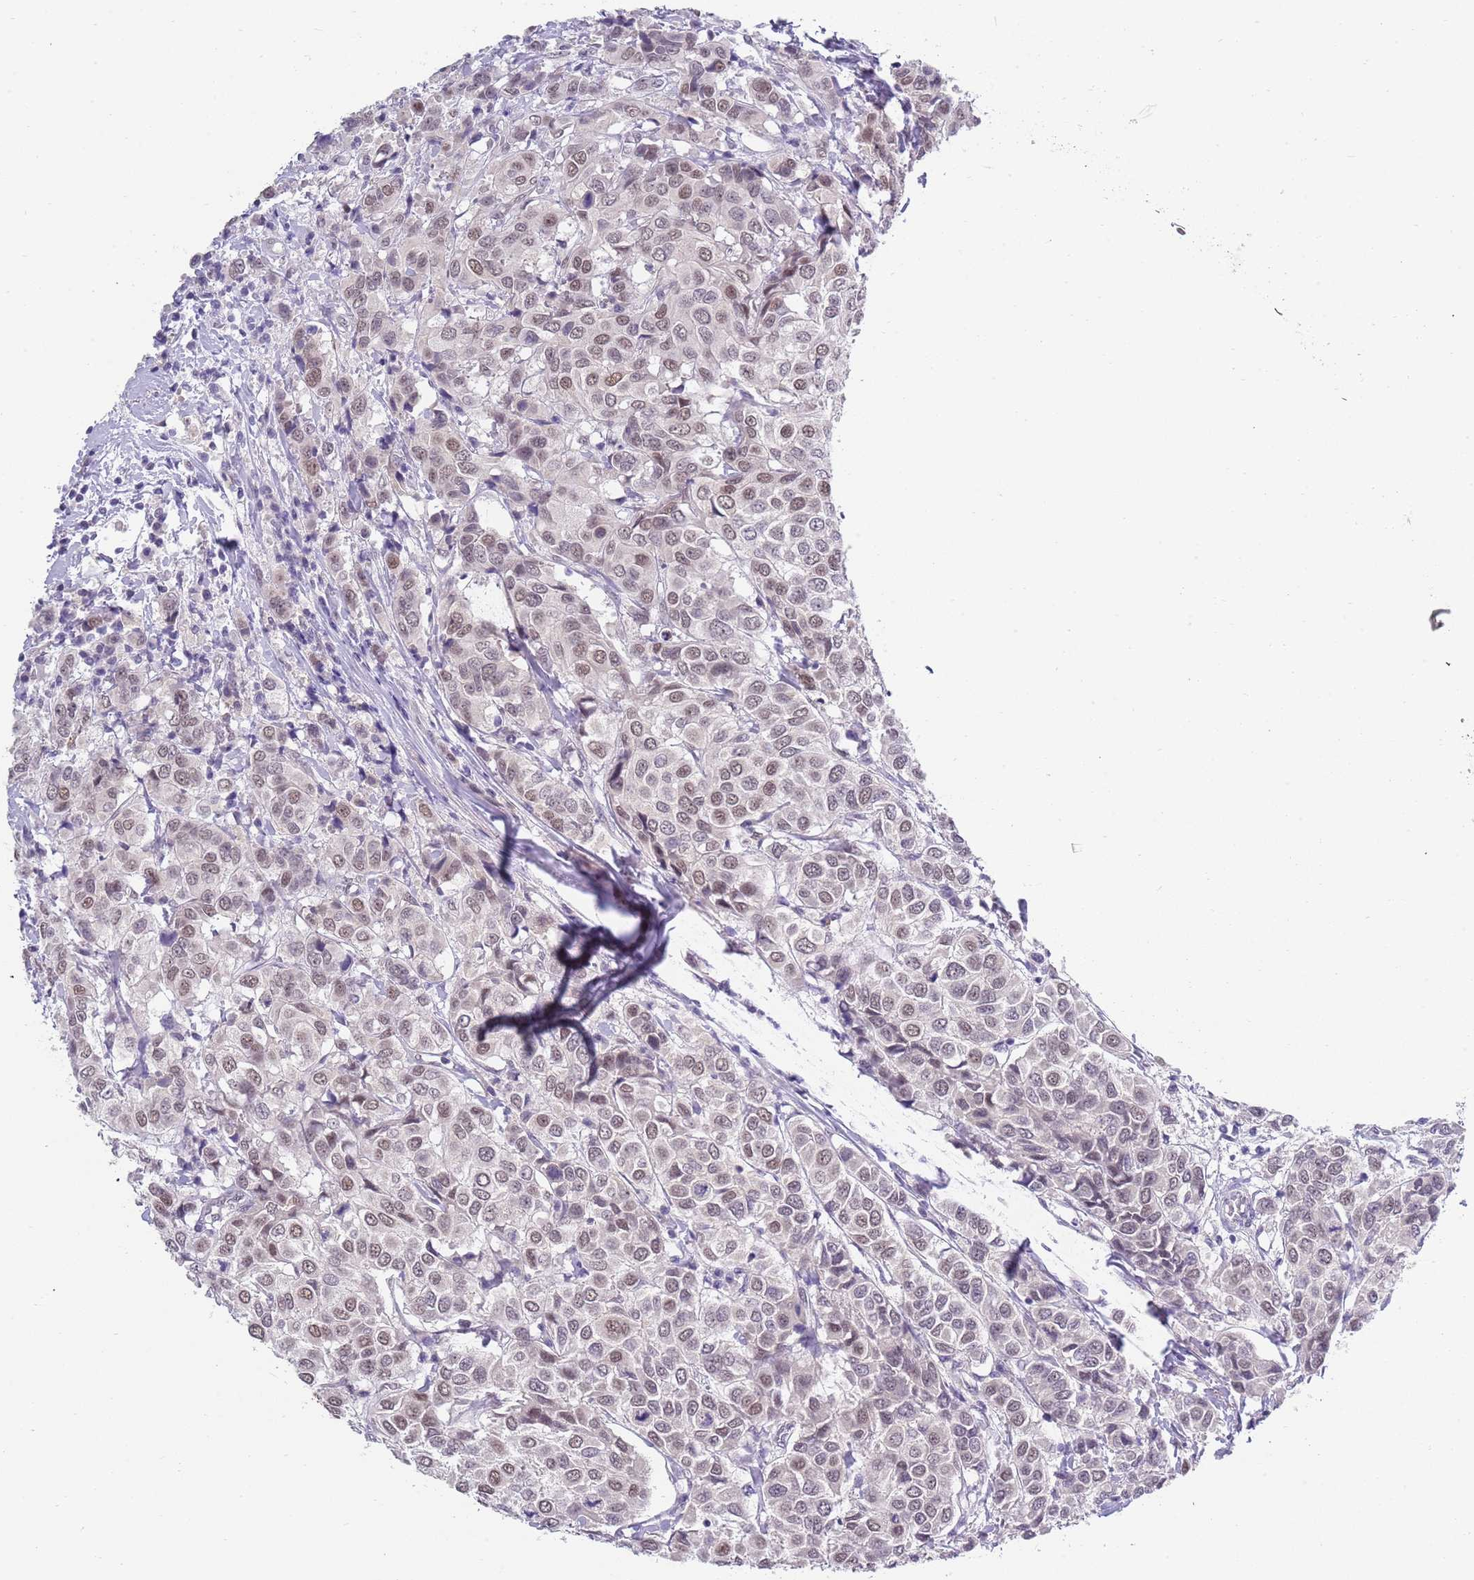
{"staining": {"intensity": "weak", "quantity": ">75%", "location": "nuclear"}, "tissue": "breast cancer", "cell_type": "Tumor cells", "image_type": "cancer", "snomed": [{"axis": "morphology", "description": "Duct carcinoma"}, {"axis": "topography", "description": "Breast"}], "caption": "Human breast cancer (invasive ductal carcinoma) stained with a protein marker displays weak staining in tumor cells.", "gene": "SEPHS2", "patient": {"sex": "female", "age": 55}}